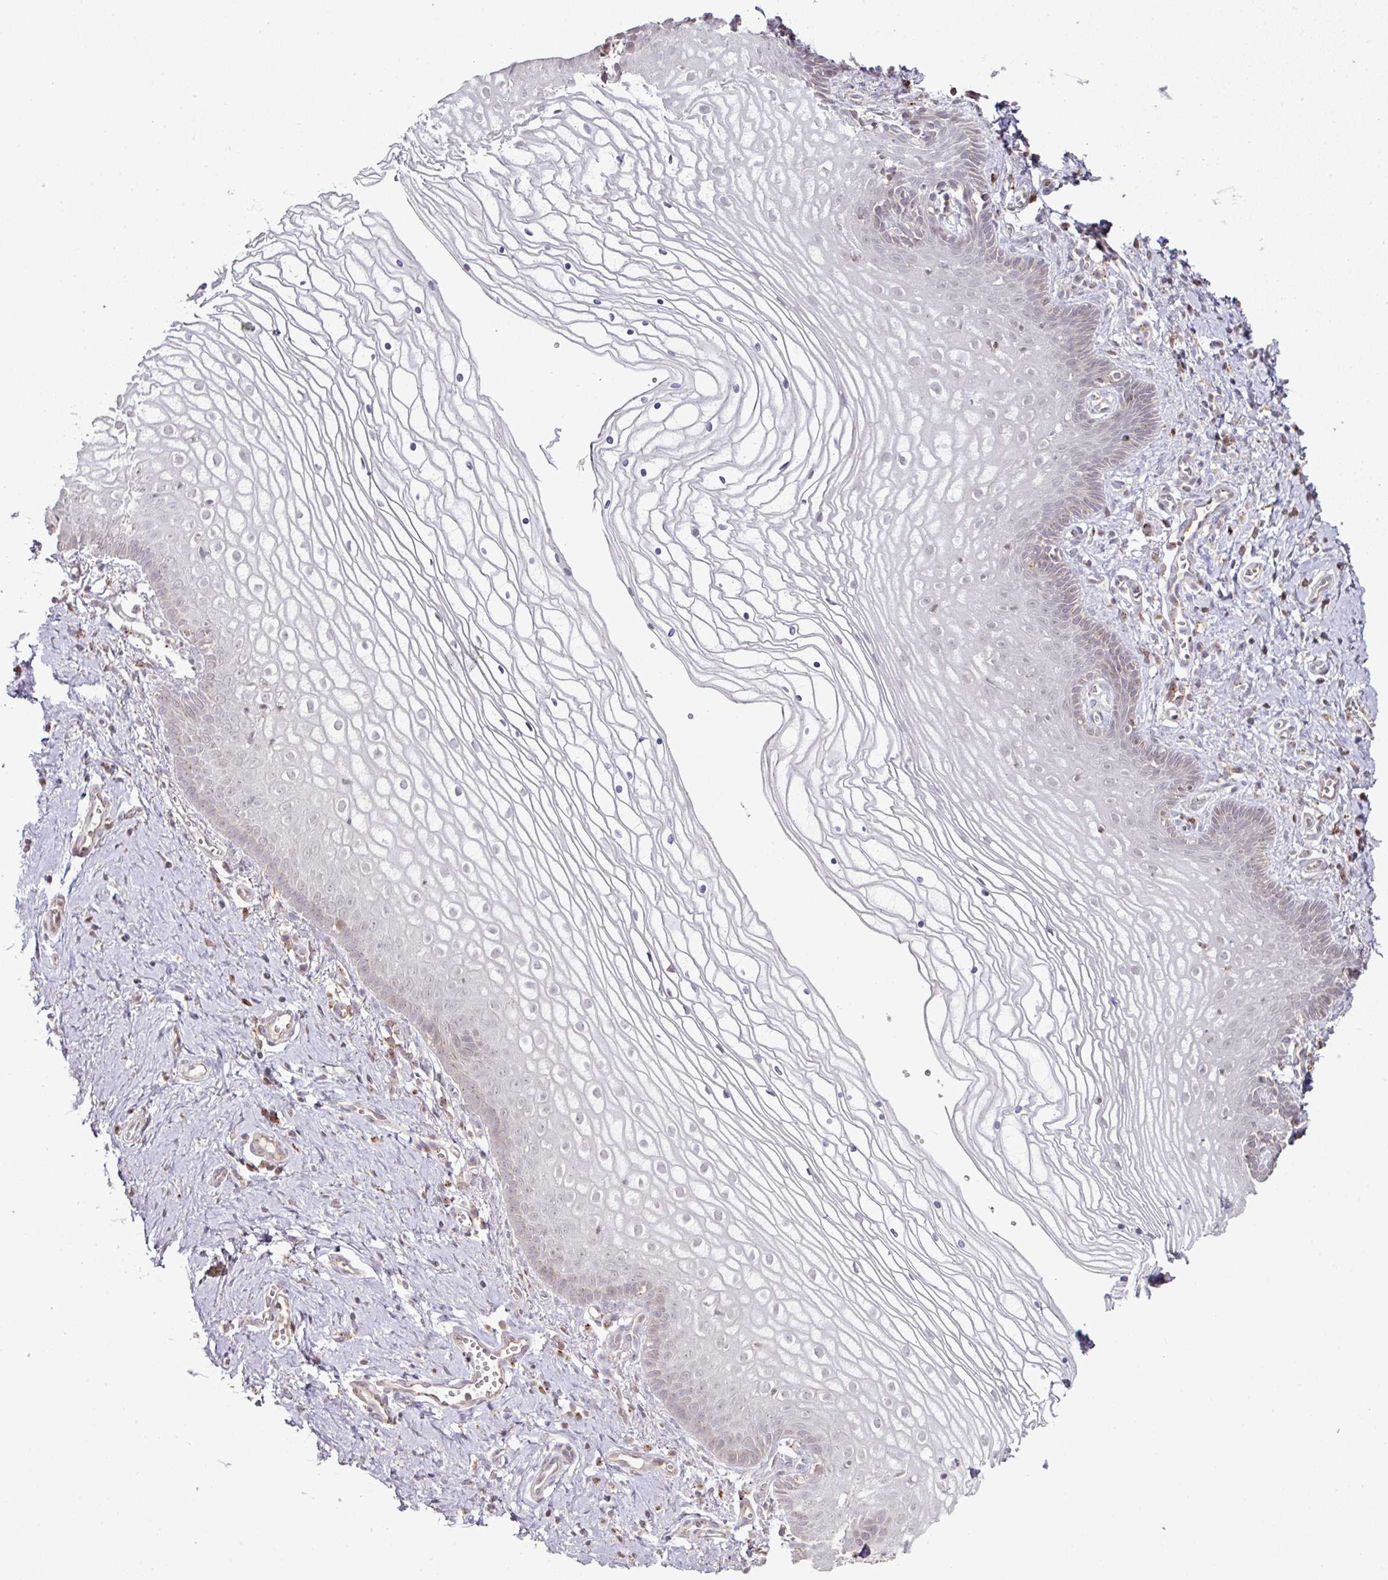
{"staining": {"intensity": "moderate", "quantity": "<25%", "location": "nuclear"}, "tissue": "vagina", "cell_type": "Squamous epithelial cells", "image_type": "normal", "snomed": [{"axis": "morphology", "description": "Normal tissue, NOS"}, {"axis": "topography", "description": "Vagina"}], "caption": "Protein staining of benign vagina demonstrates moderate nuclear staining in approximately <25% of squamous epithelial cells. (DAB (3,3'-diaminobenzidine) IHC, brown staining for protein, blue staining for nuclei).", "gene": "CXCR5", "patient": {"sex": "female", "age": 56}}